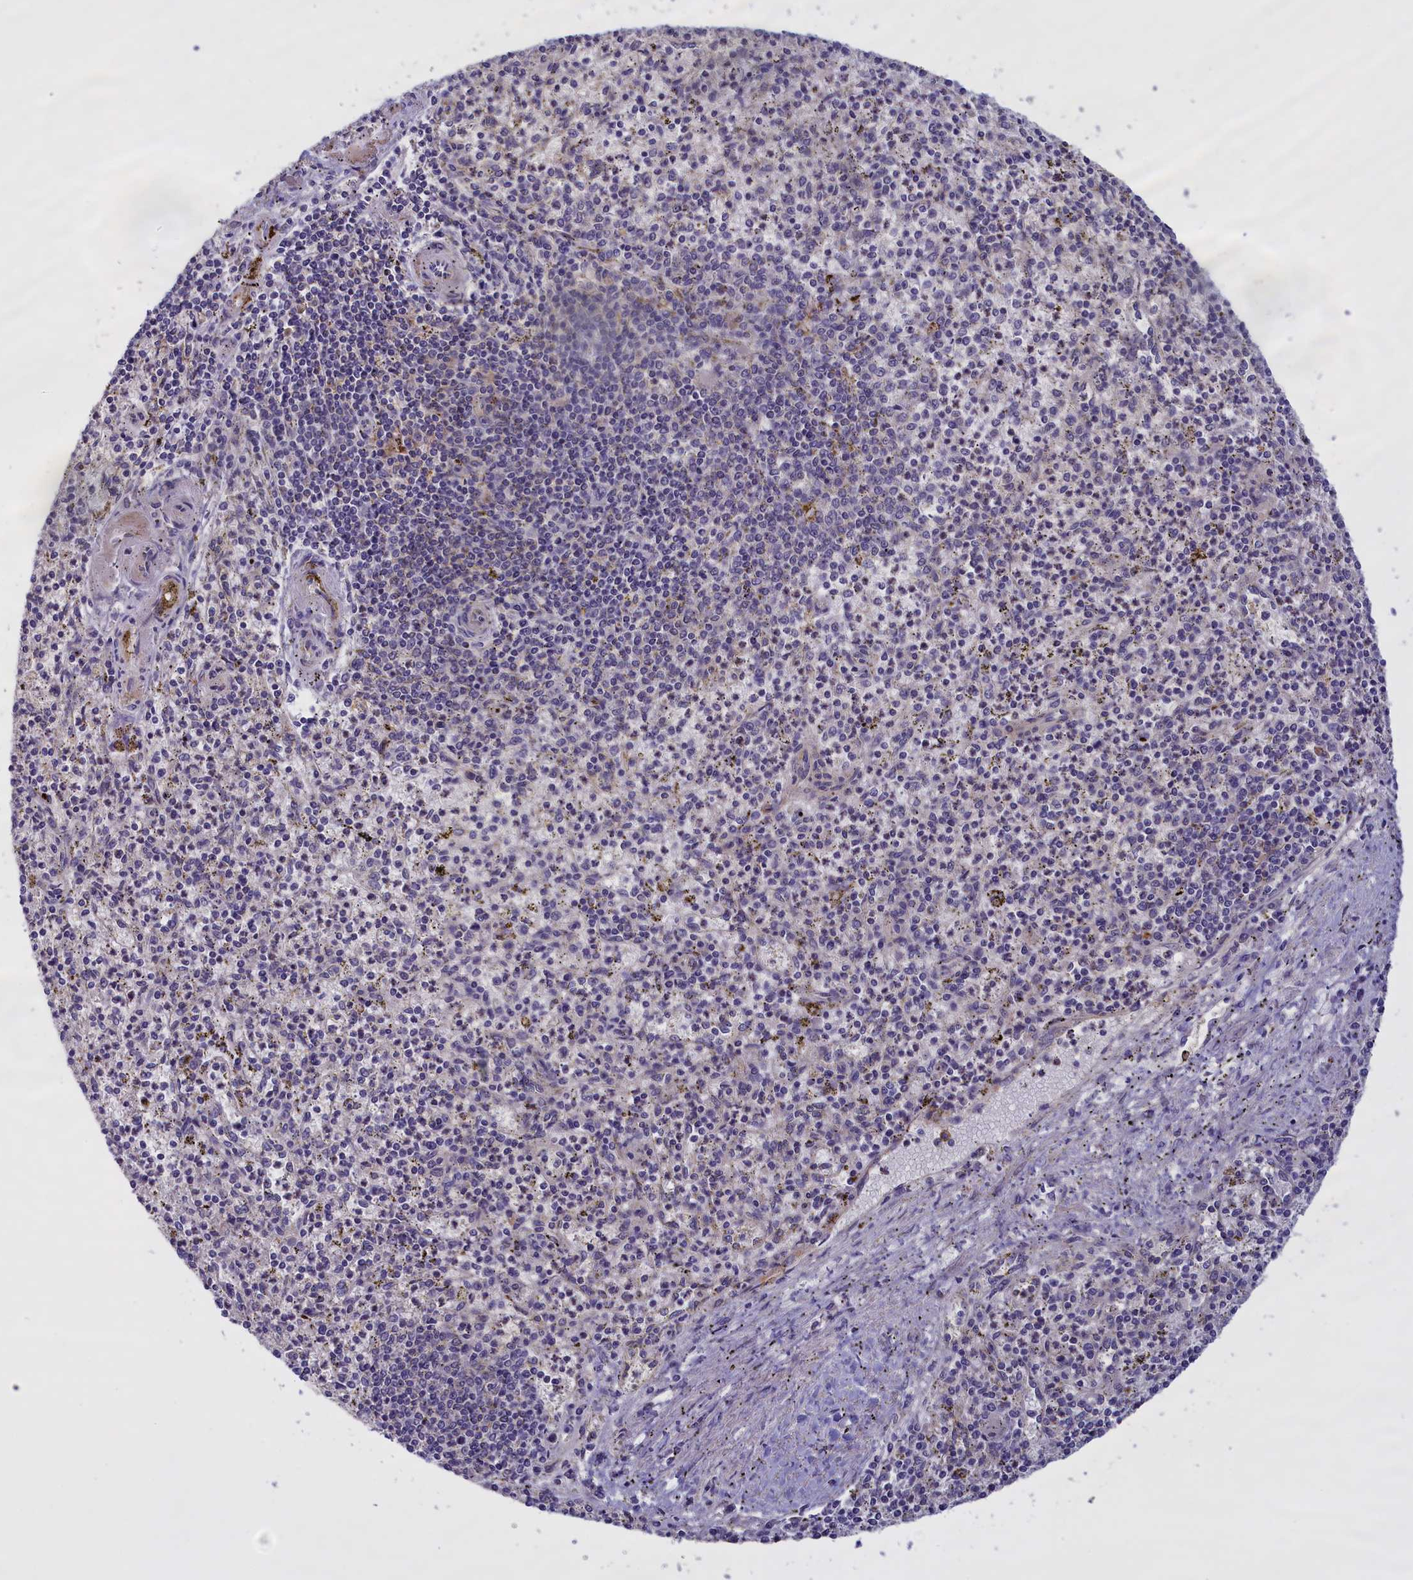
{"staining": {"intensity": "negative", "quantity": "none", "location": "none"}, "tissue": "spleen", "cell_type": "Cells in red pulp", "image_type": "normal", "snomed": [{"axis": "morphology", "description": "Normal tissue, NOS"}, {"axis": "topography", "description": "Spleen"}], "caption": "An IHC photomicrograph of benign spleen is shown. There is no staining in cells in red pulp of spleen. The staining is performed using DAB brown chromogen with nuclei counter-stained in using hematoxylin.", "gene": "IGFALS", "patient": {"sex": "male", "age": 72}}